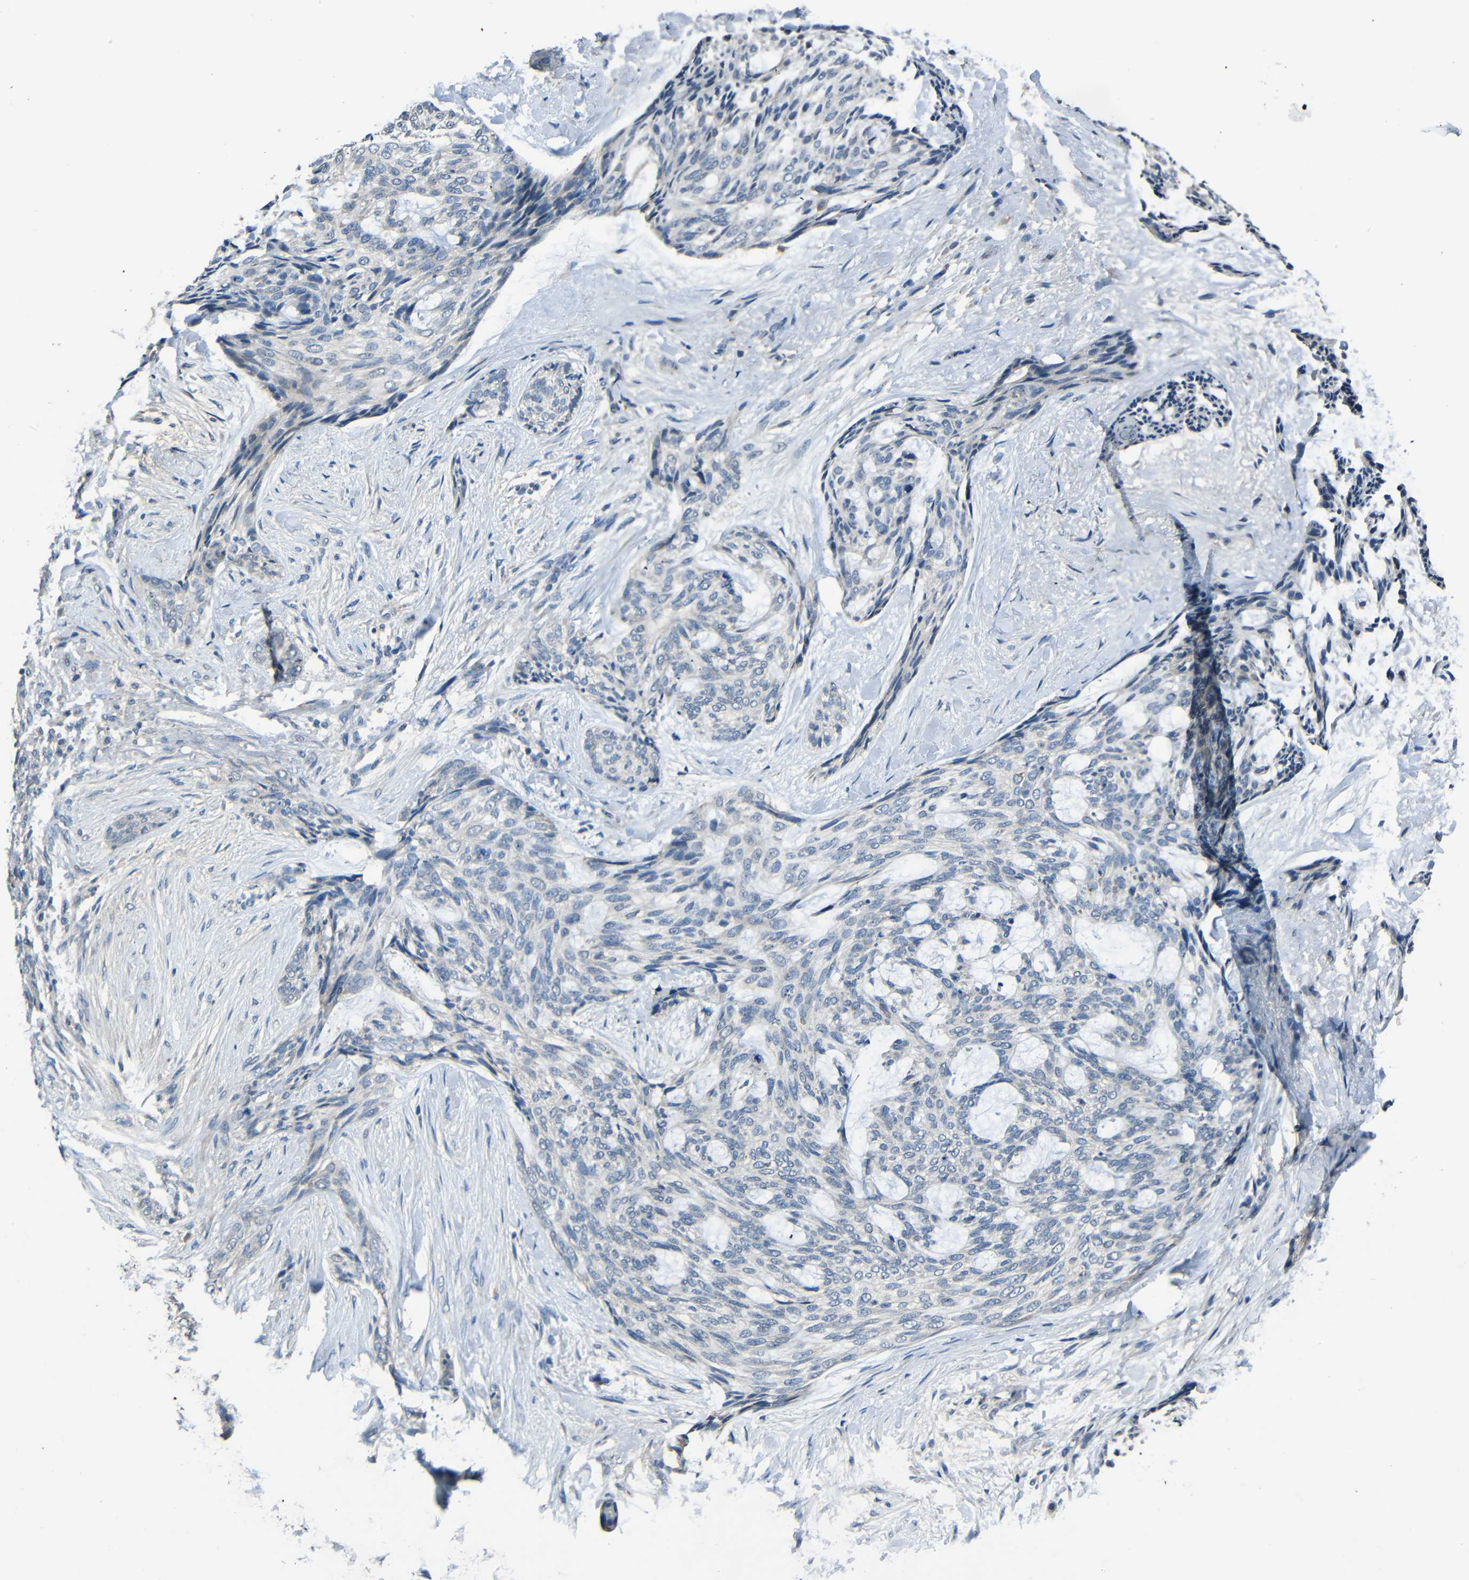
{"staining": {"intensity": "negative", "quantity": "none", "location": "none"}, "tissue": "skin cancer", "cell_type": "Tumor cells", "image_type": "cancer", "snomed": [{"axis": "morphology", "description": "Normal tissue, NOS"}, {"axis": "morphology", "description": "Basal cell carcinoma"}, {"axis": "topography", "description": "Skin"}], "caption": "Protein analysis of skin cancer (basal cell carcinoma) shows no significant positivity in tumor cells. Brightfield microscopy of immunohistochemistry stained with DAB (3,3'-diaminobenzidine) (brown) and hematoxylin (blue), captured at high magnification.", "gene": "SLA", "patient": {"sex": "female", "age": 71}}